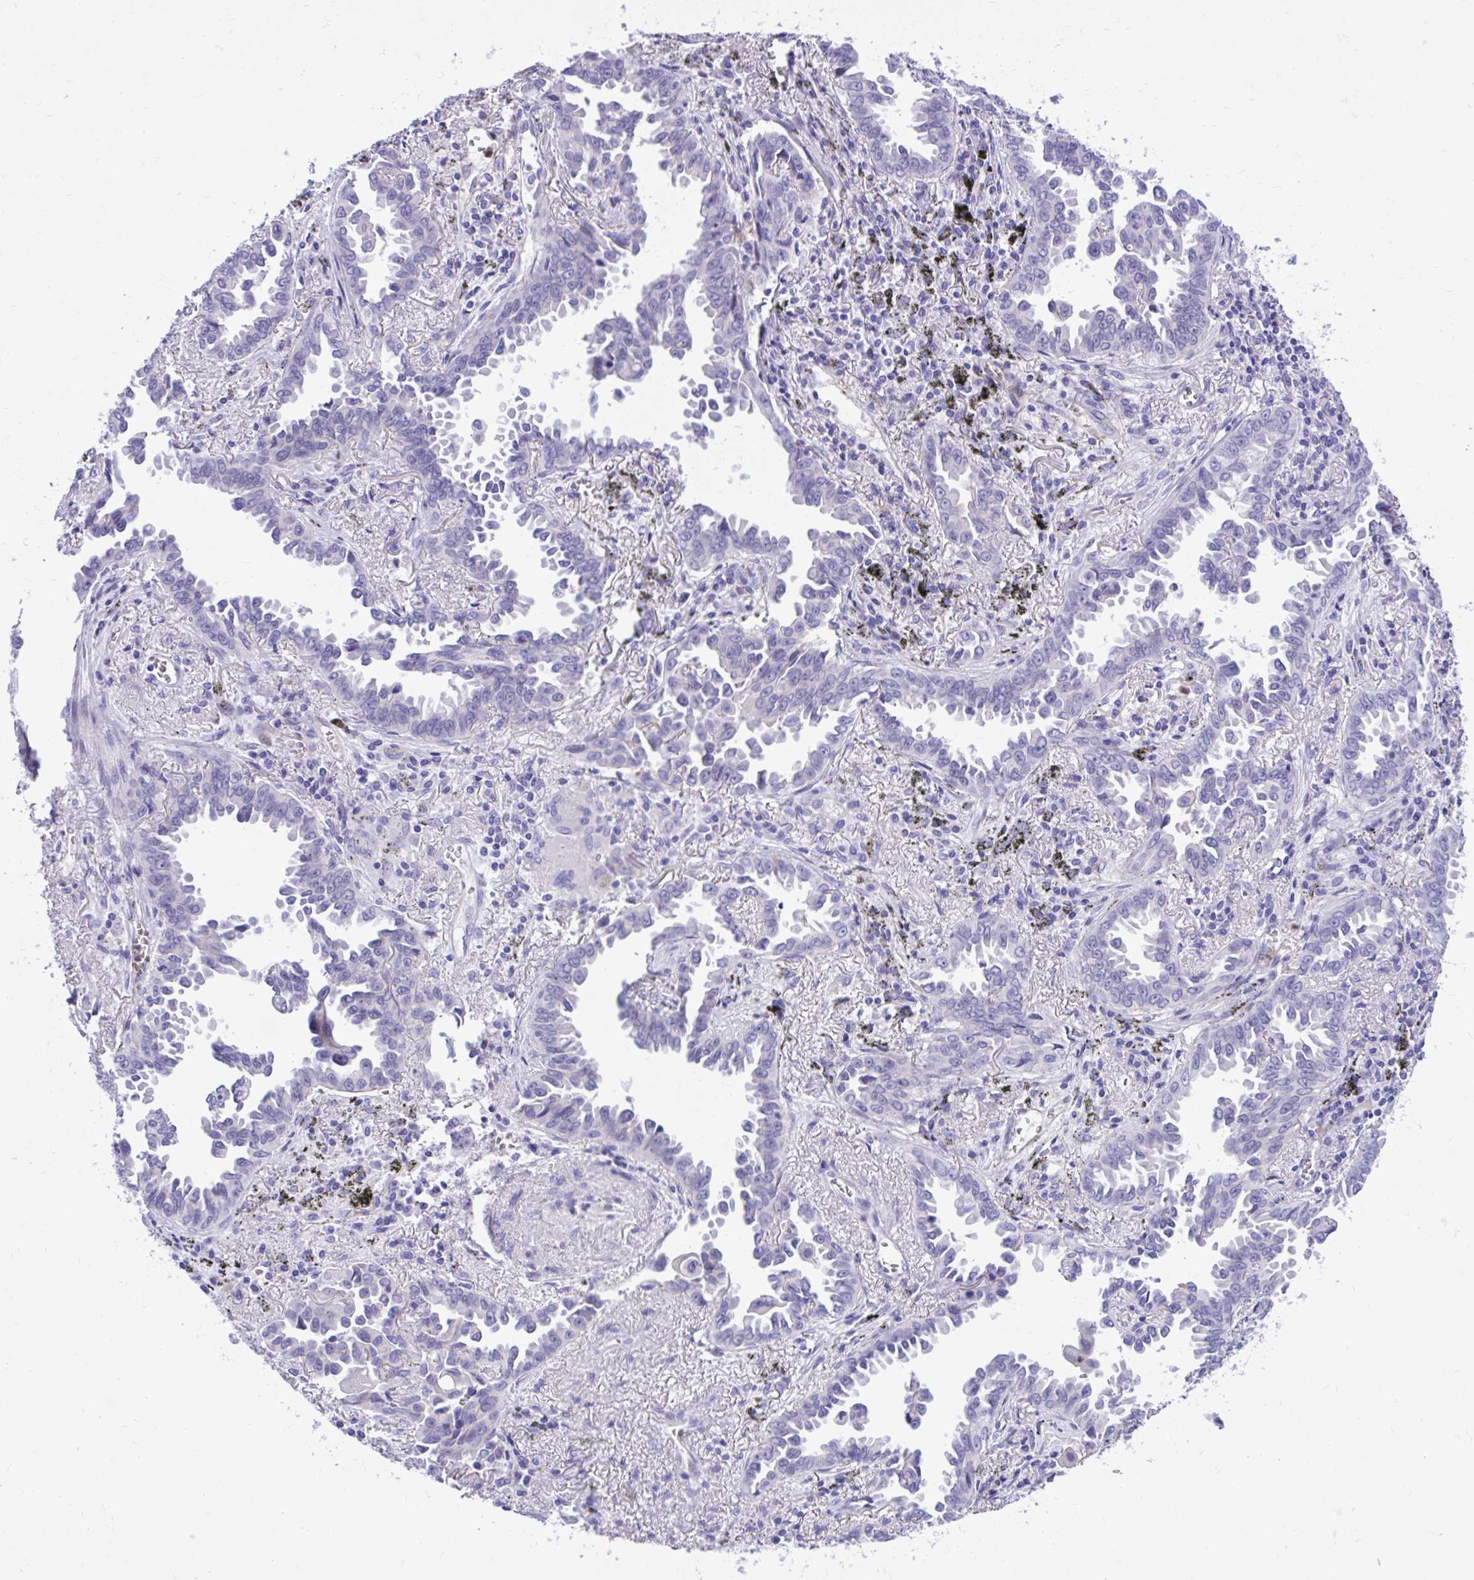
{"staining": {"intensity": "negative", "quantity": "none", "location": "none"}, "tissue": "lung cancer", "cell_type": "Tumor cells", "image_type": "cancer", "snomed": [{"axis": "morphology", "description": "Adenocarcinoma, NOS"}, {"axis": "topography", "description": "Lung"}], "caption": "There is no significant staining in tumor cells of lung cancer (adenocarcinoma). (Immunohistochemistry, brightfield microscopy, high magnification).", "gene": "ADAMTSL1", "patient": {"sex": "male", "age": 68}}